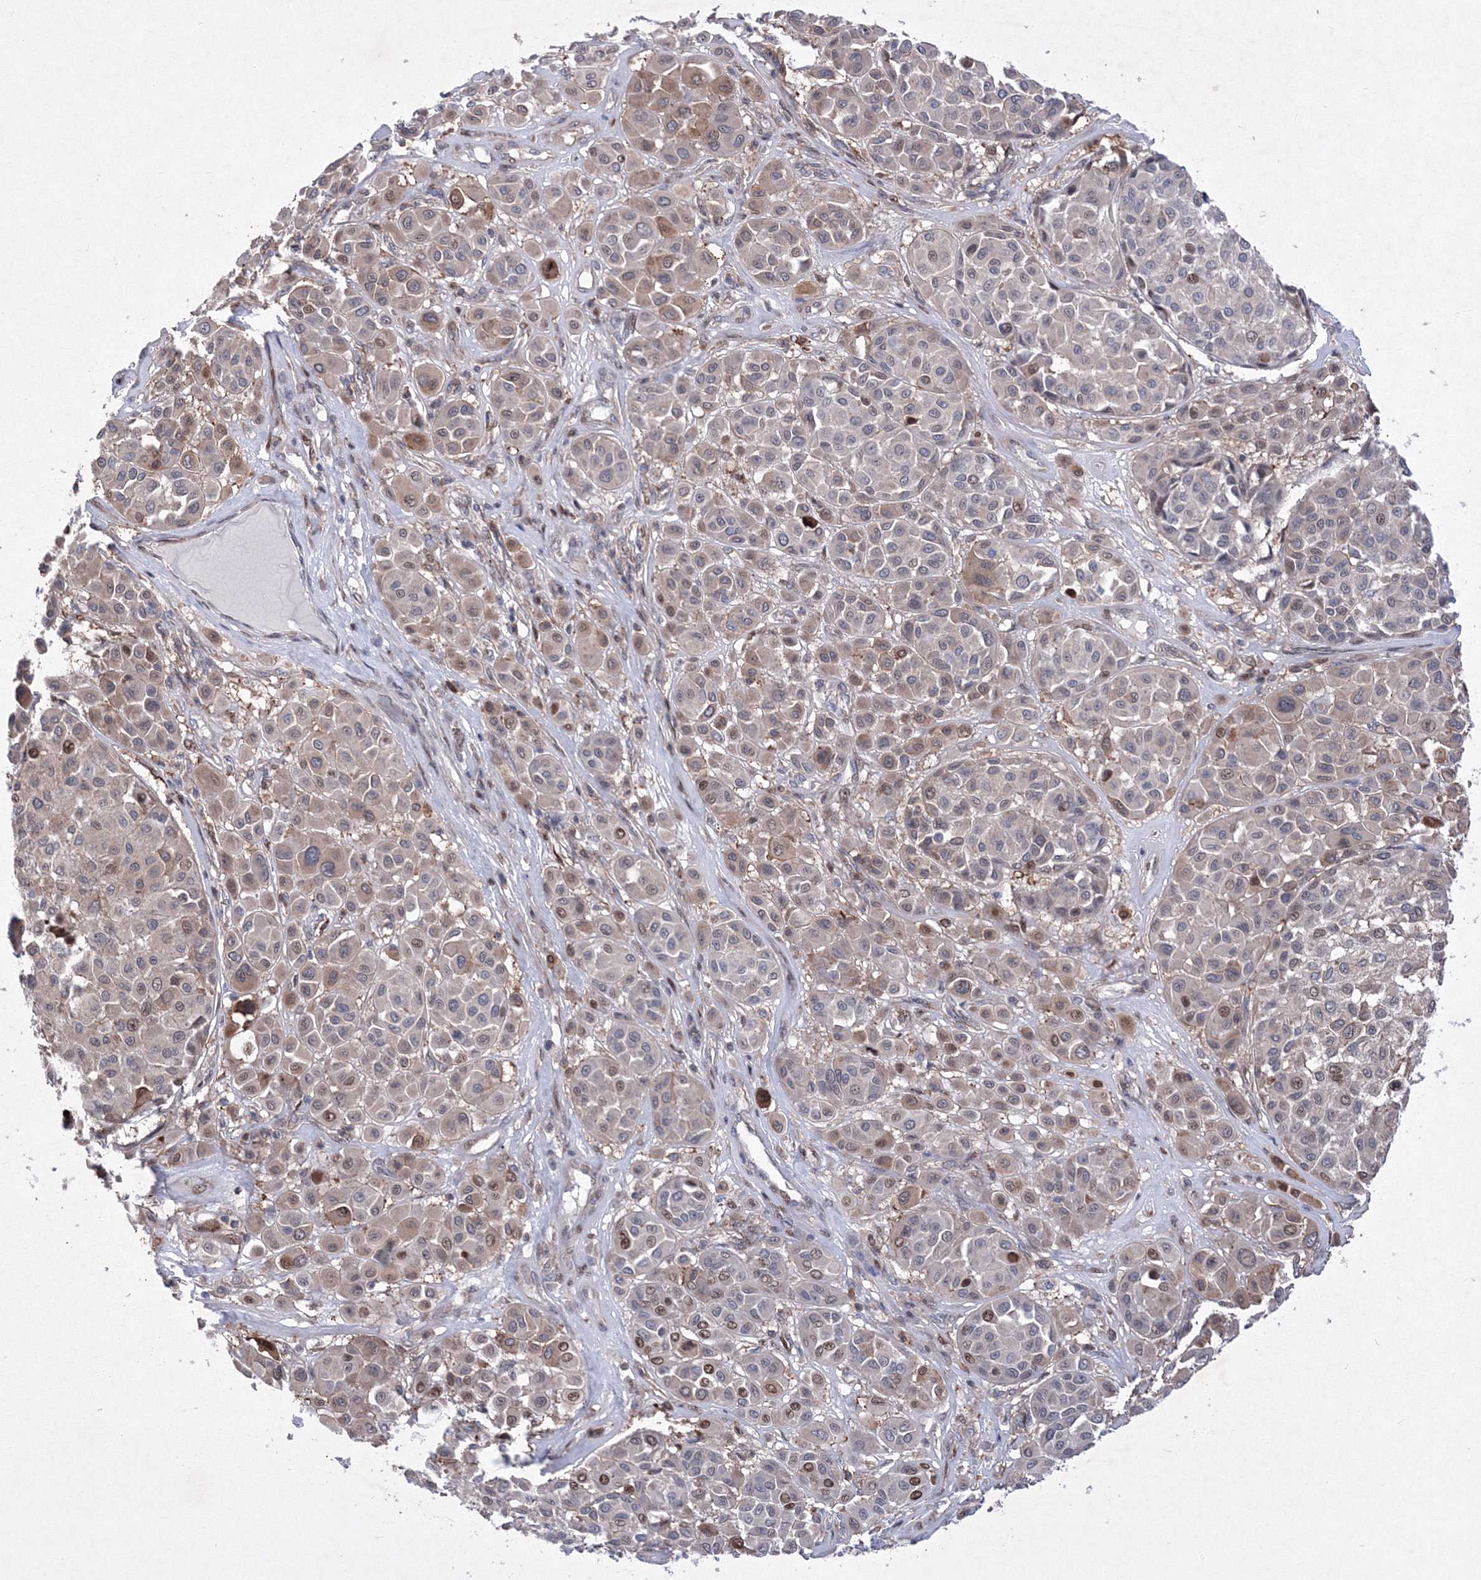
{"staining": {"intensity": "weak", "quantity": ">75%", "location": "cytoplasmic/membranous,nuclear"}, "tissue": "melanoma", "cell_type": "Tumor cells", "image_type": "cancer", "snomed": [{"axis": "morphology", "description": "Malignant melanoma, Metastatic site"}, {"axis": "topography", "description": "Soft tissue"}], "caption": "The image shows a brown stain indicating the presence of a protein in the cytoplasmic/membranous and nuclear of tumor cells in melanoma. (DAB = brown stain, brightfield microscopy at high magnification).", "gene": "RNPEPL1", "patient": {"sex": "male", "age": 41}}